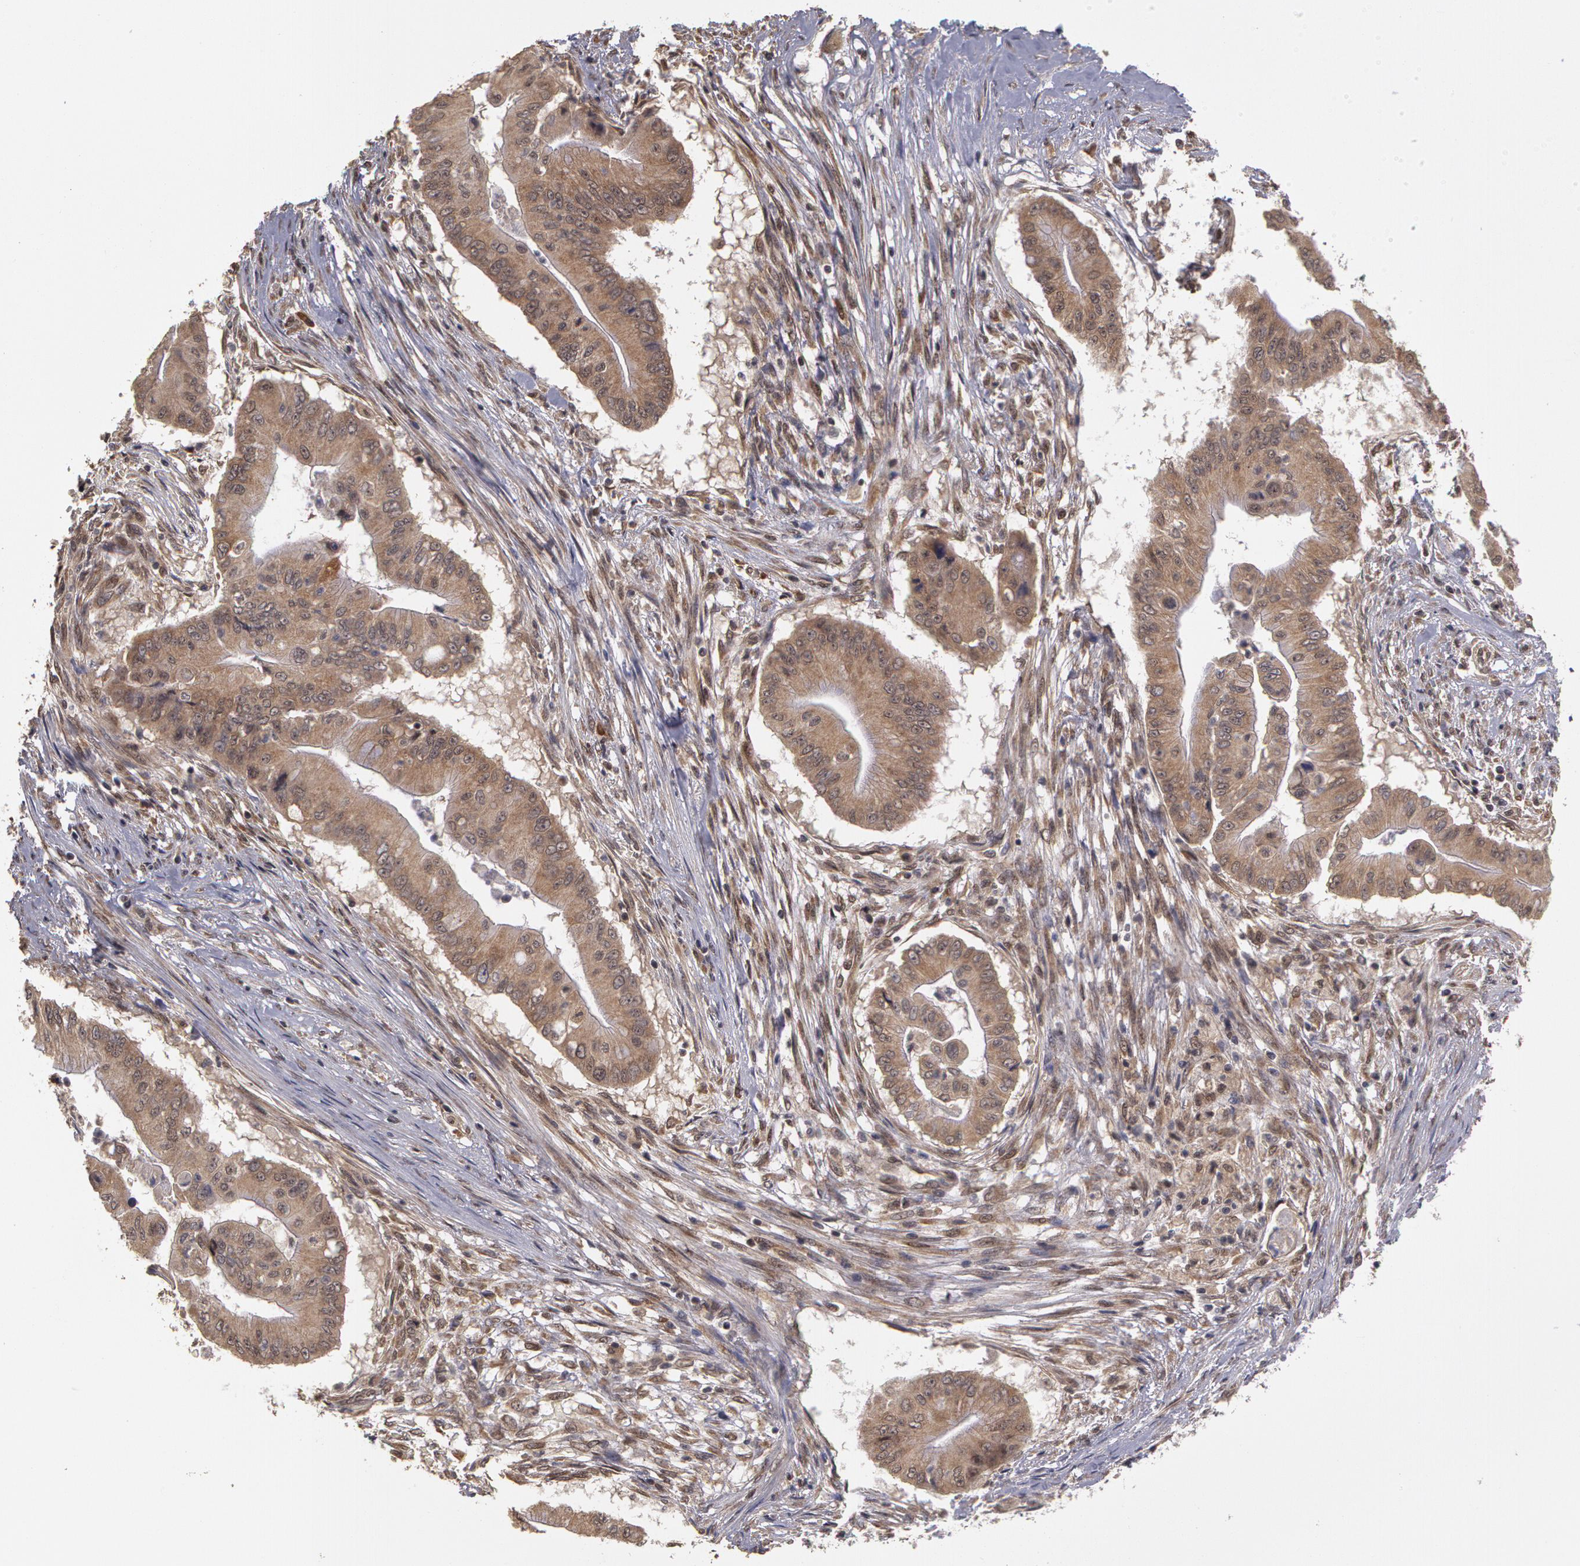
{"staining": {"intensity": "moderate", "quantity": ">75%", "location": "cytoplasmic/membranous"}, "tissue": "pancreatic cancer", "cell_type": "Tumor cells", "image_type": "cancer", "snomed": [{"axis": "morphology", "description": "Adenocarcinoma, NOS"}, {"axis": "topography", "description": "Pancreas"}], "caption": "A brown stain labels moderate cytoplasmic/membranous staining of a protein in human pancreatic adenocarcinoma tumor cells.", "gene": "GLIS1", "patient": {"sex": "male", "age": 62}}